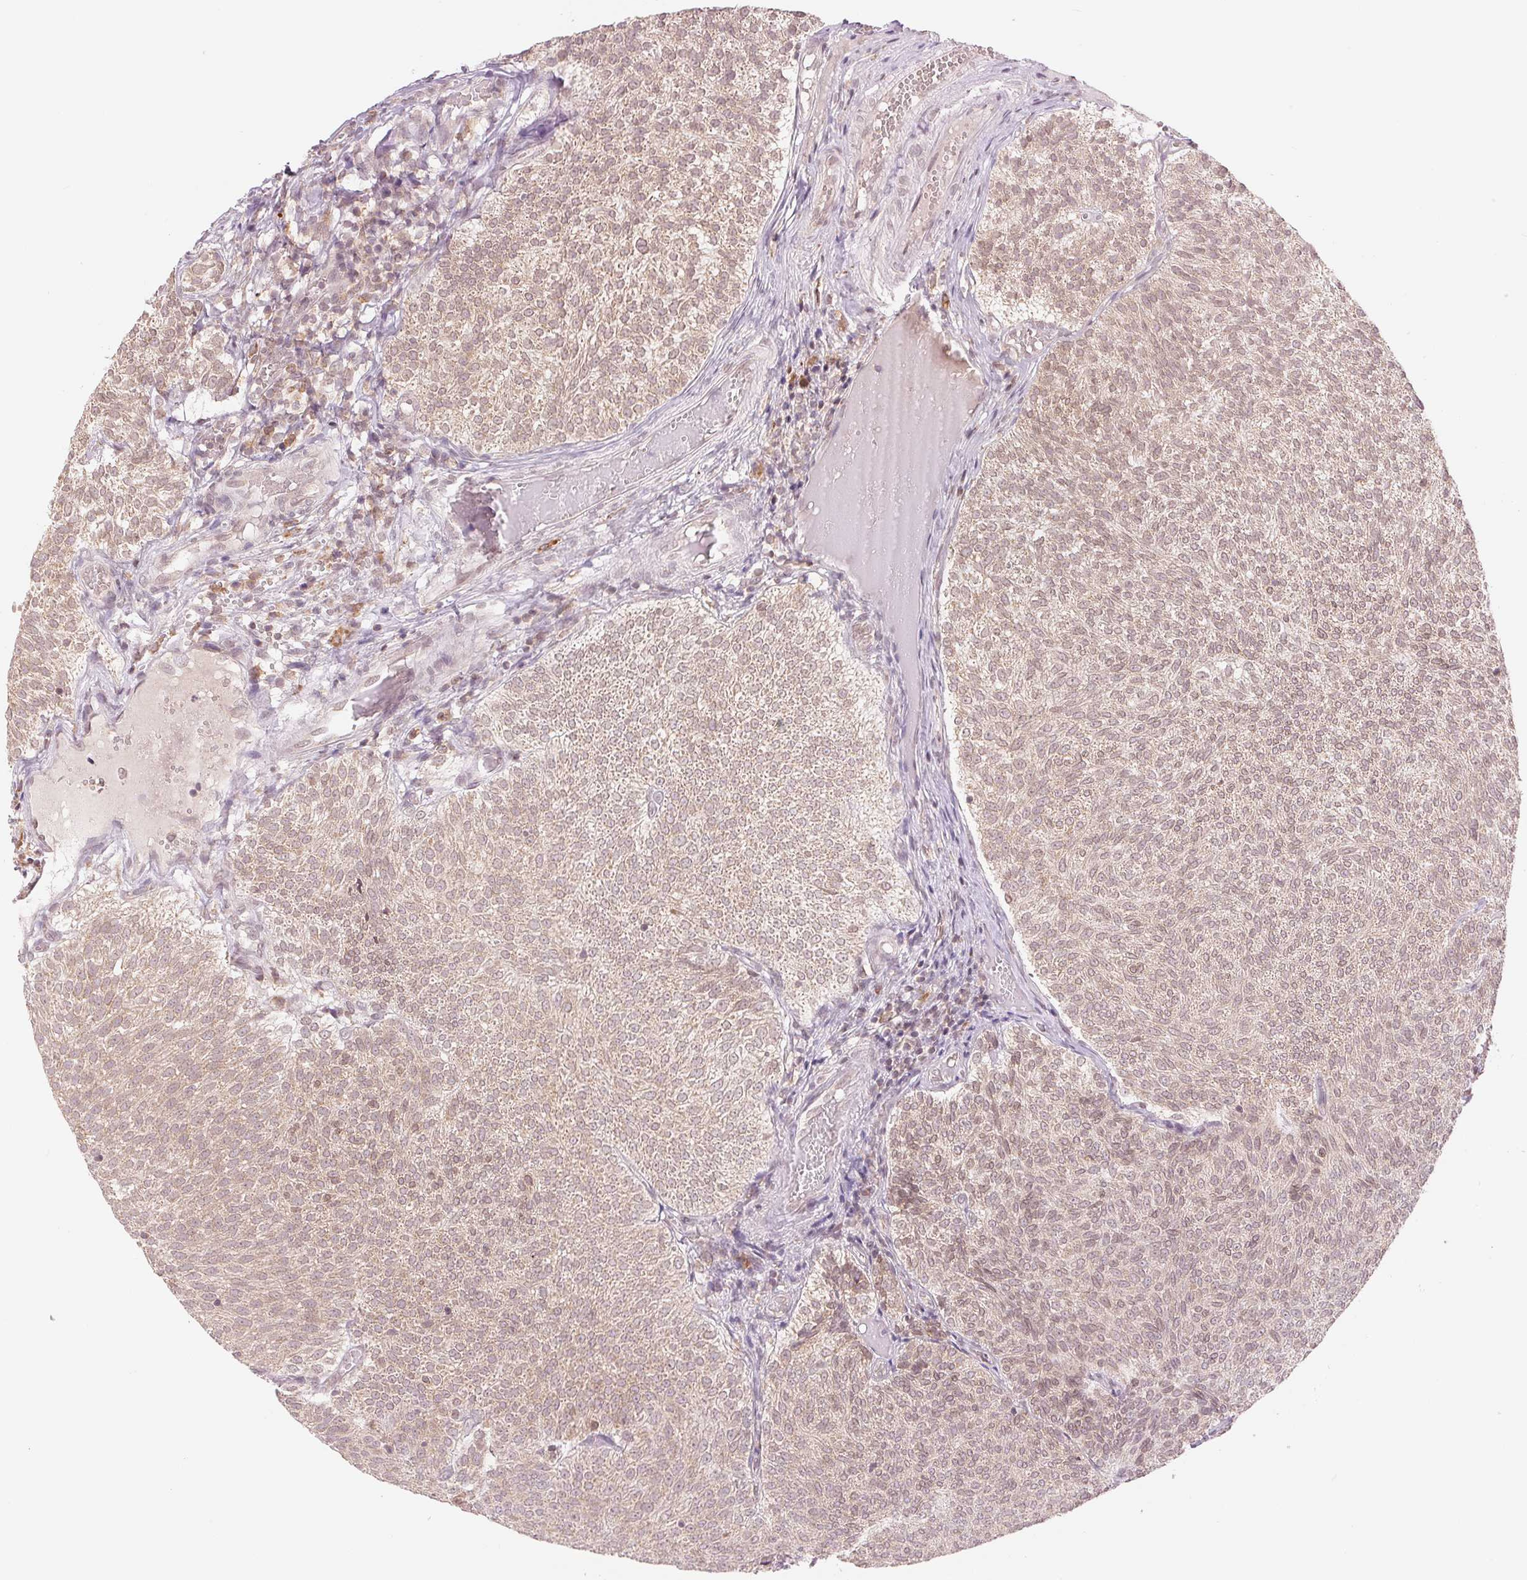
{"staining": {"intensity": "weak", "quantity": "25%-75%", "location": "cytoplasmic/membranous"}, "tissue": "urothelial cancer", "cell_type": "Tumor cells", "image_type": "cancer", "snomed": [{"axis": "morphology", "description": "Urothelial carcinoma, Low grade"}, {"axis": "topography", "description": "Urinary bladder"}], "caption": "This is a micrograph of immunohistochemistry staining of urothelial cancer, which shows weak expression in the cytoplasmic/membranous of tumor cells.", "gene": "TECR", "patient": {"sex": "male", "age": 77}}